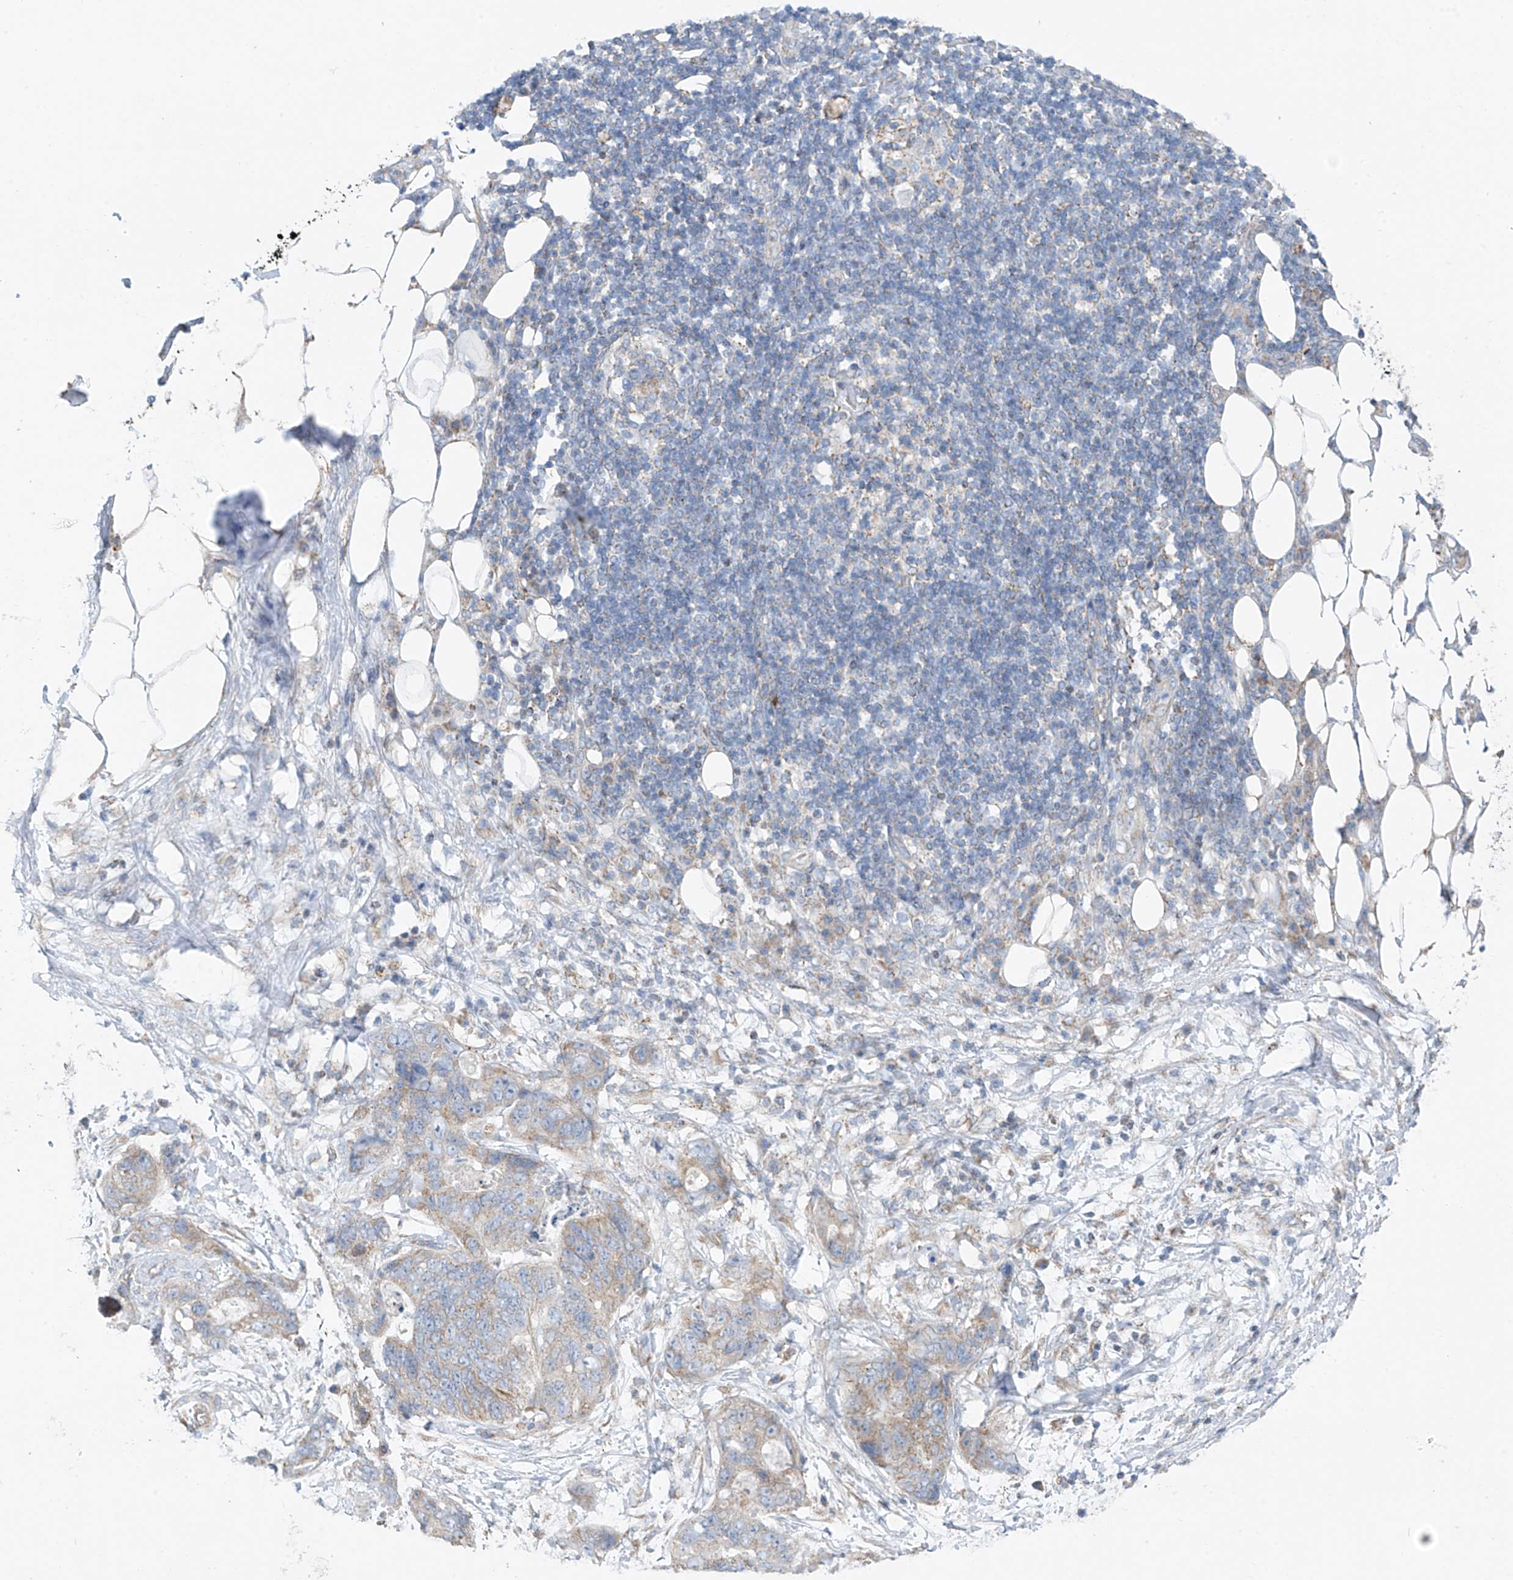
{"staining": {"intensity": "weak", "quantity": "<25%", "location": "cytoplasmic/membranous"}, "tissue": "stomach cancer", "cell_type": "Tumor cells", "image_type": "cancer", "snomed": [{"axis": "morphology", "description": "Adenocarcinoma, NOS"}, {"axis": "topography", "description": "Stomach"}], "caption": "Stomach cancer was stained to show a protein in brown. There is no significant positivity in tumor cells.", "gene": "EOMES", "patient": {"sex": "female", "age": 89}}